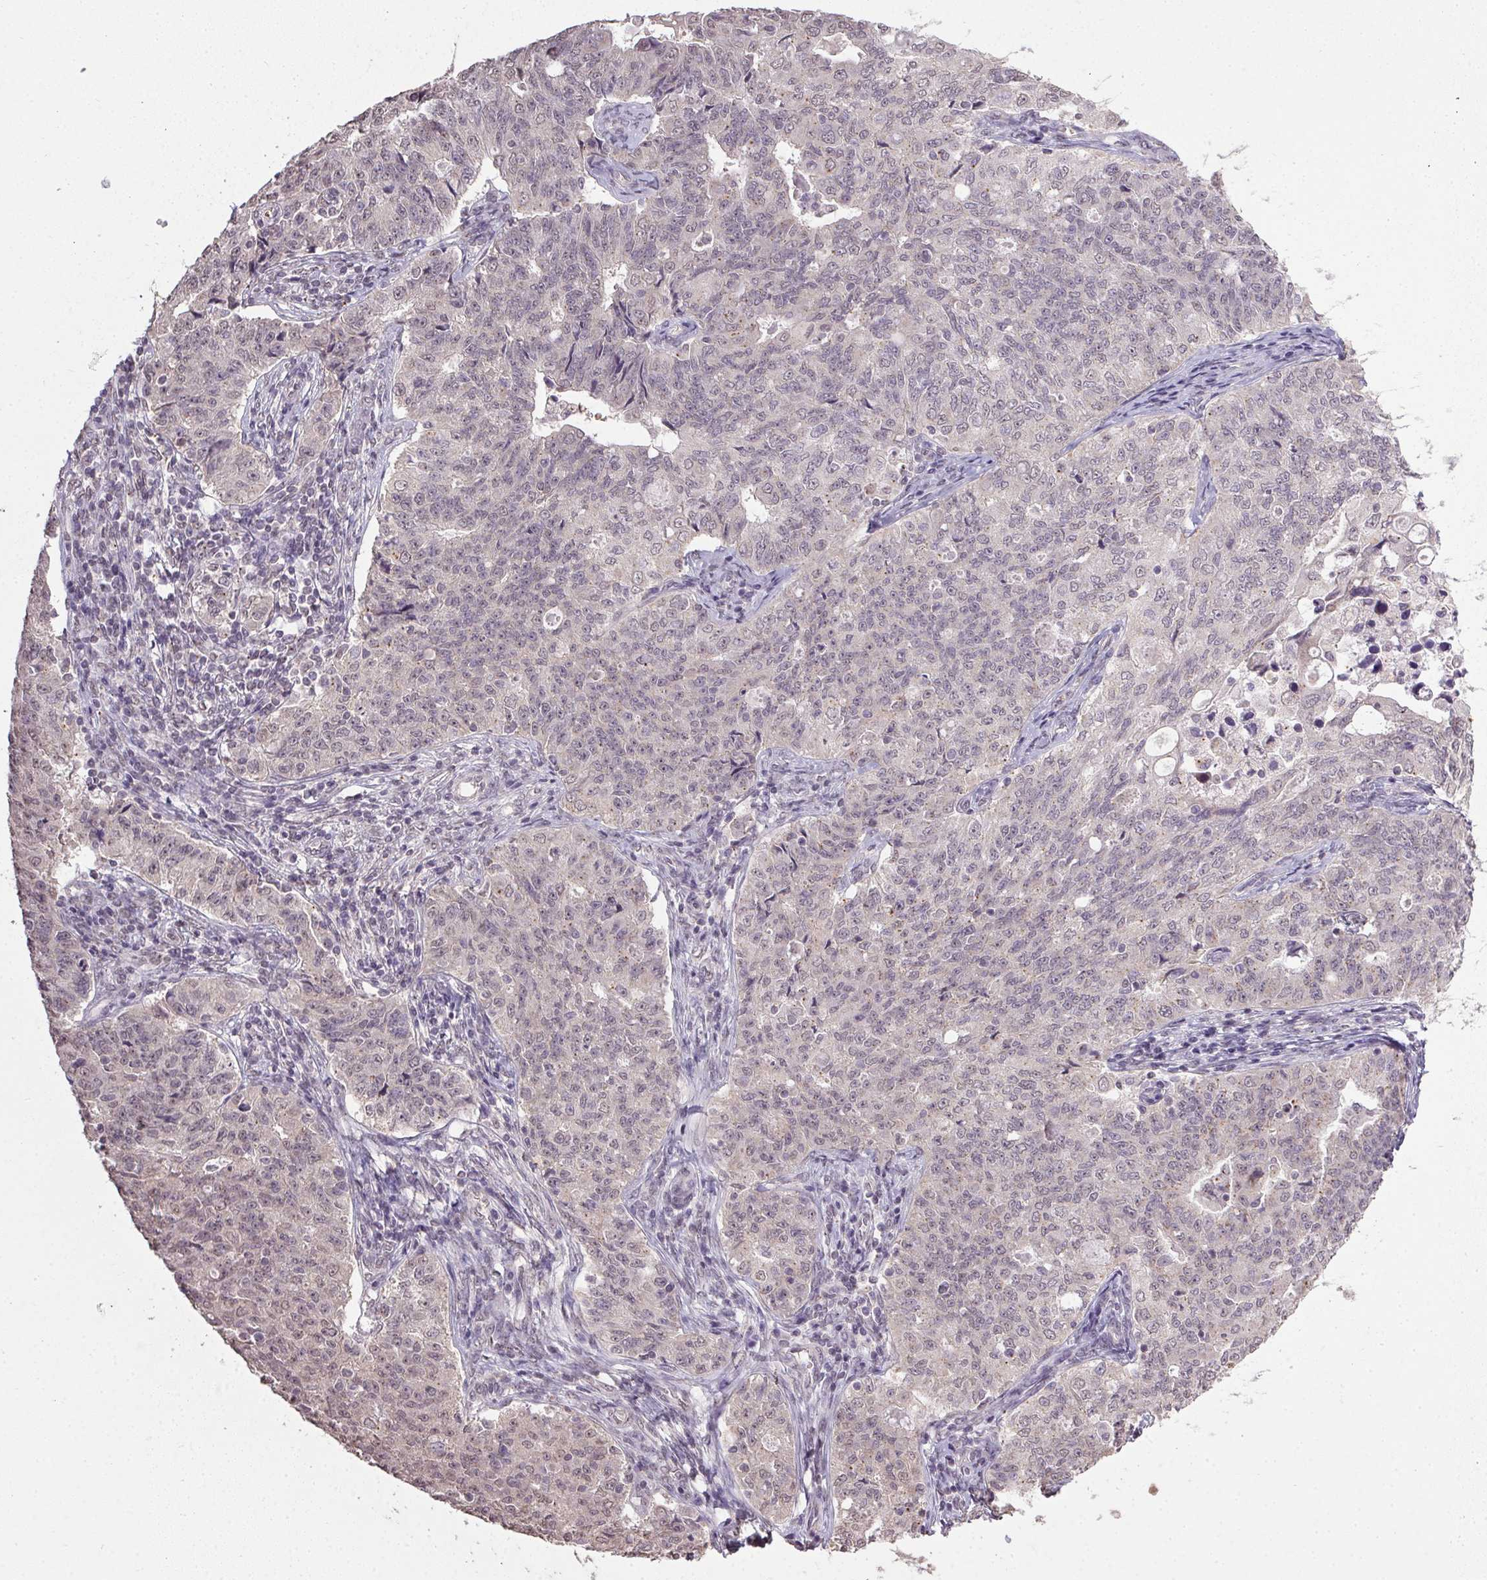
{"staining": {"intensity": "weak", "quantity": "<25%", "location": "nuclear"}, "tissue": "endometrial cancer", "cell_type": "Tumor cells", "image_type": "cancer", "snomed": [{"axis": "morphology", "description": "Adenocarcinoma, NOS"}, {"axis": "topography", "description": "Endometrium"}], "caption": "A photomicrograph of endometrial cancer (adenocarcinoma) stained for a protein reveals no brown staining in tumor cells.", "gene": "PPP4R4", "patient": {"sex": "female", "age": 43}}